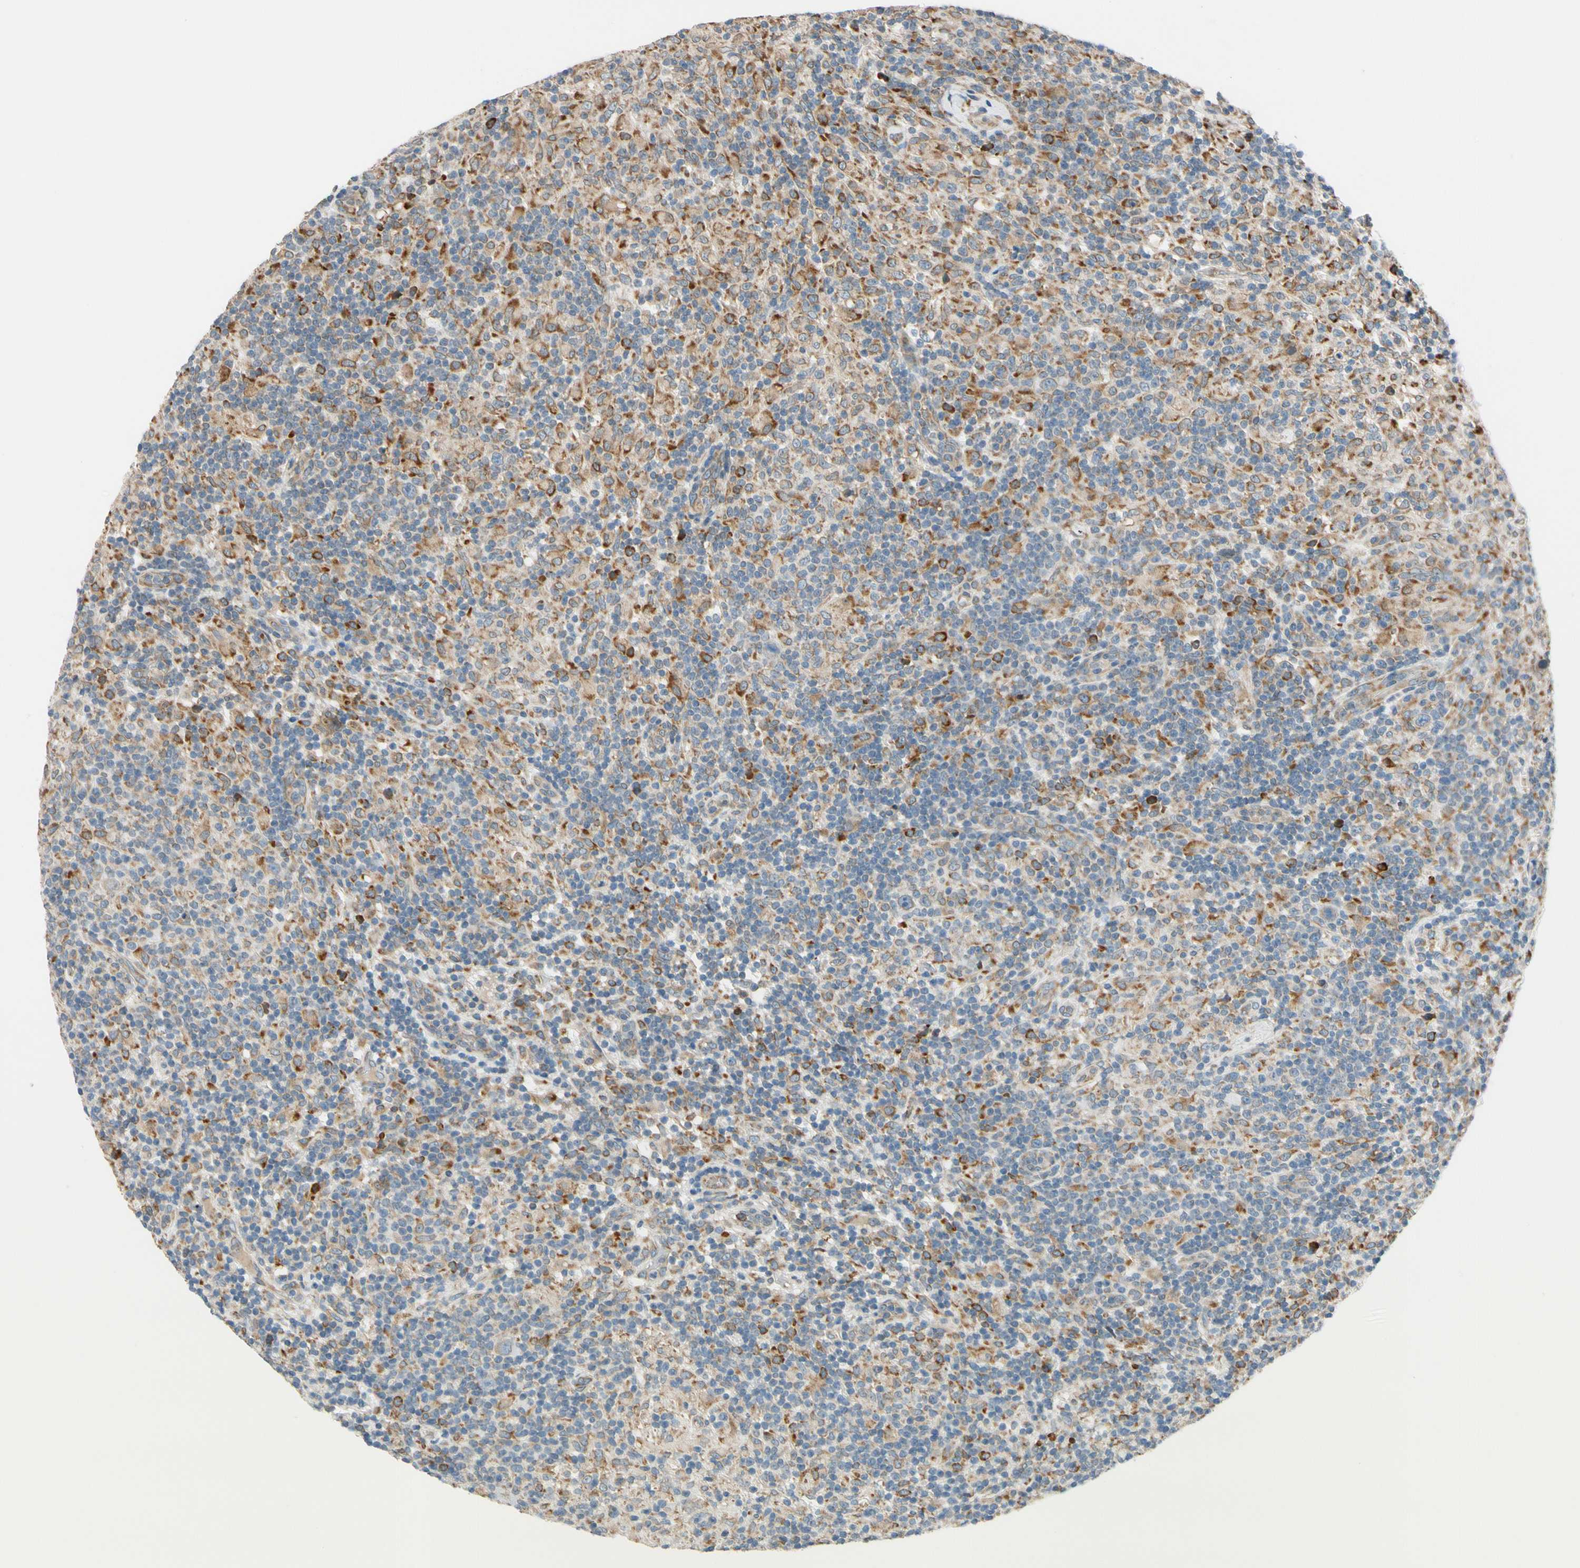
{"staining": {"intensity": "weak", "quantity": "<25%", "location": "cytoplasmic/membranous"}, "tissue": "lymphoma", "cell_type": "Tumor cells", "image_type": "cancer", "snomed": [{"axis": "morphology", "description": "Hodgkin's disease, NOS"}, {"axis": "topography", "description": "Lymph node"}], "caption": "Tumor cells show no significant staining in lymphoma.", "gene": "RPN2", "patient": {"sex": "male", "age": 70}}